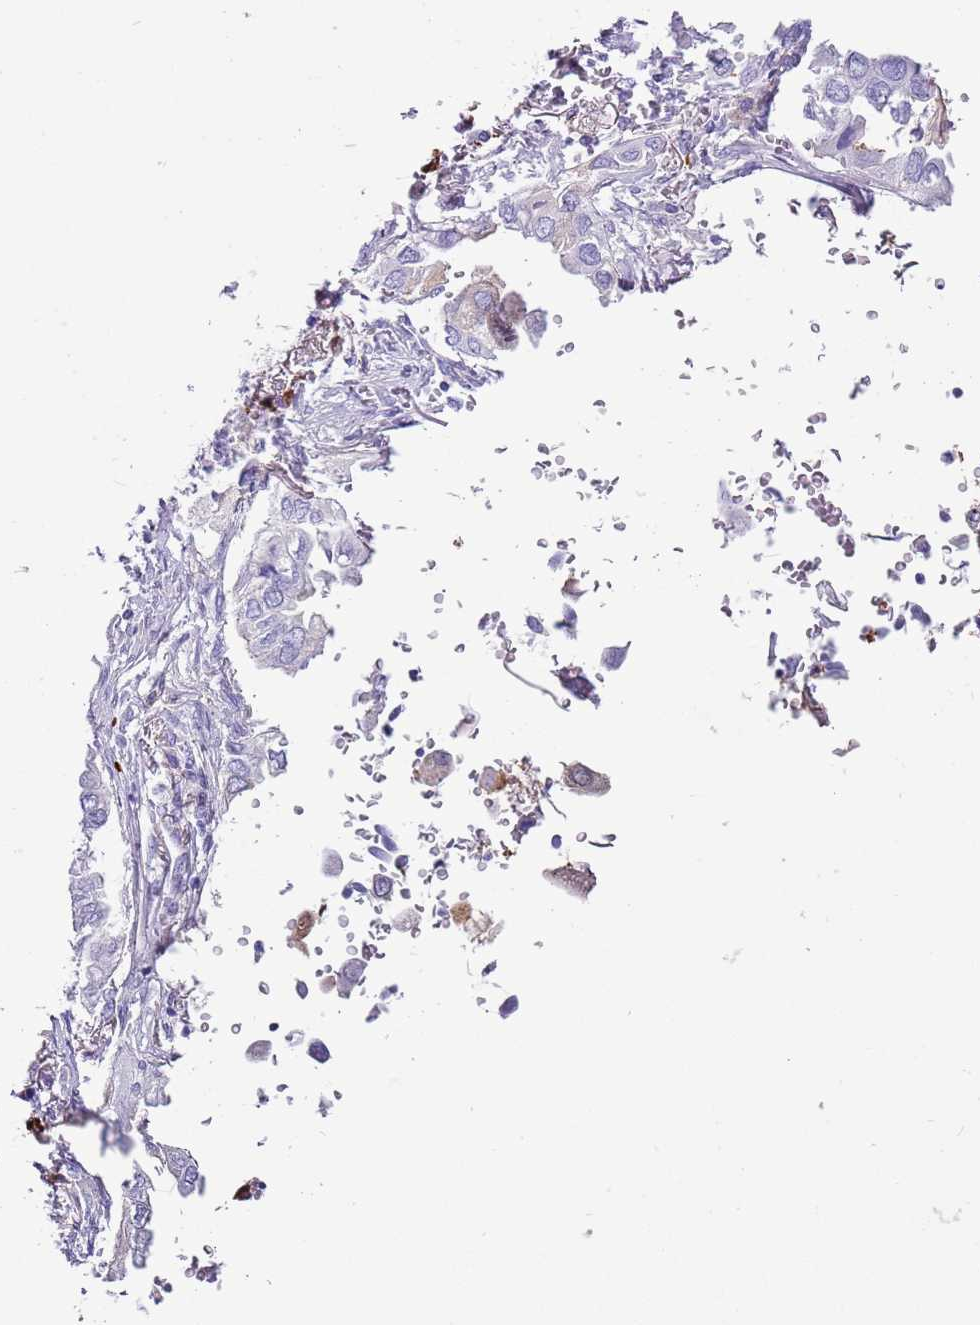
{"staining": {"intensity": "negative", "quantity": "none", "location": "none"}, "tissue": "lung cancer", "cell_type": "Tumor cells", "image_type": "cancer", "snomed": [{"axis": "morphology", "description": "Adenocarcinoma, NOS"}, {"axis": "topography", "description": "Lung"}], "caption": "Immunohistochemistry of human lung adenocarcinoma exhibits no positivity in tumor cells.", "gene": "IGKV3D-11", "patient": {"sex": "female", "age": 76}}